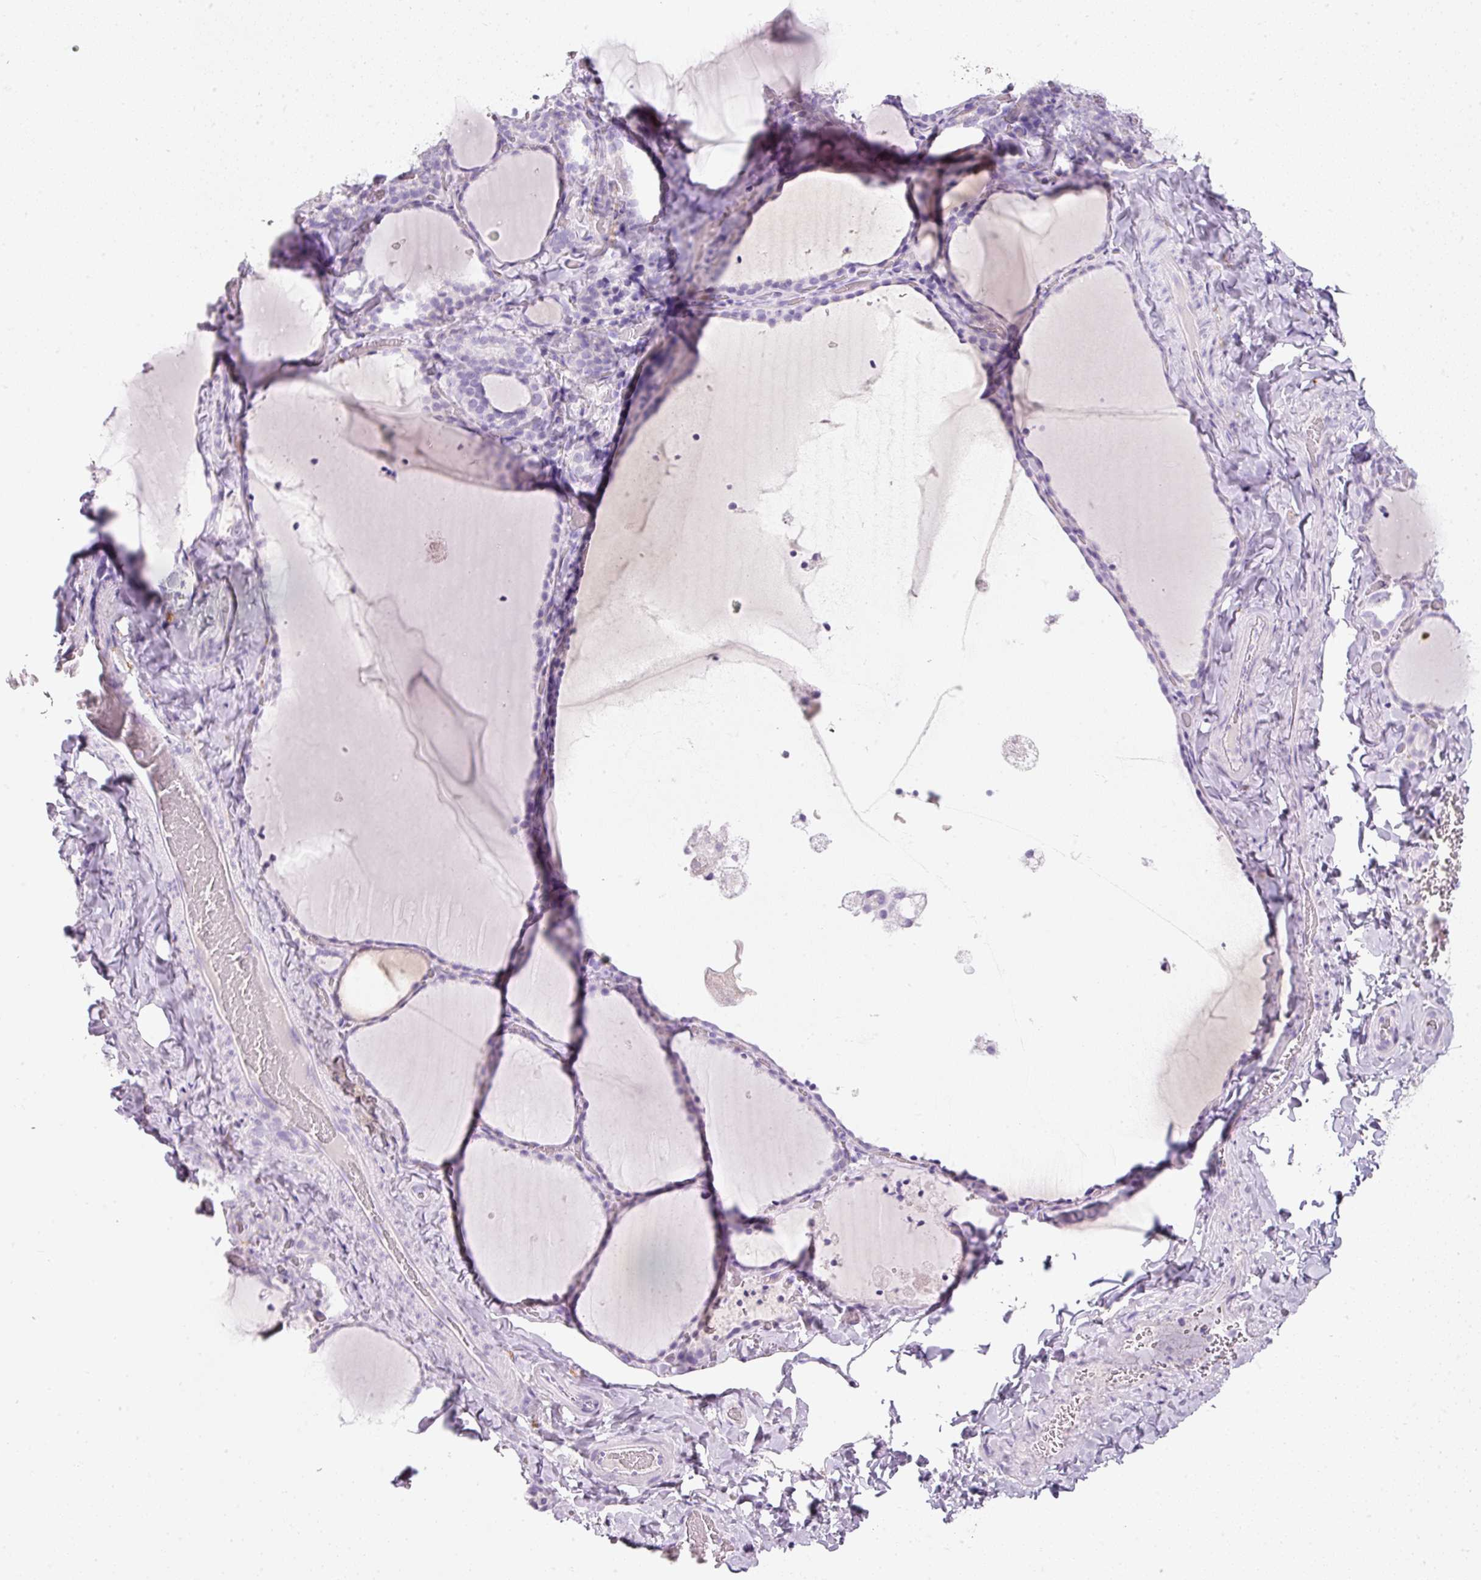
{"staining": {"intensity": "negative", "quantity": "none", "location": "none"}, "tissue": "thyroid gland", "cell_type": "Glandular cells", "image_type": "normal", "snomed": [{"axis": "morphology", "description": "Normal tissue, NOS"}, {"axis": "topography", "description": "Thyroid gland"}], "caption": "An image of human thyroid gland is negative for staining in glandular cells. The staining was performed using DAB to visualize the protein expression in brown, while the nuclei were stained in blue with hematoxylin (Magnification: 20x).", "gene": "DNM1", "patient": {"sex": "female", "age": 22}}